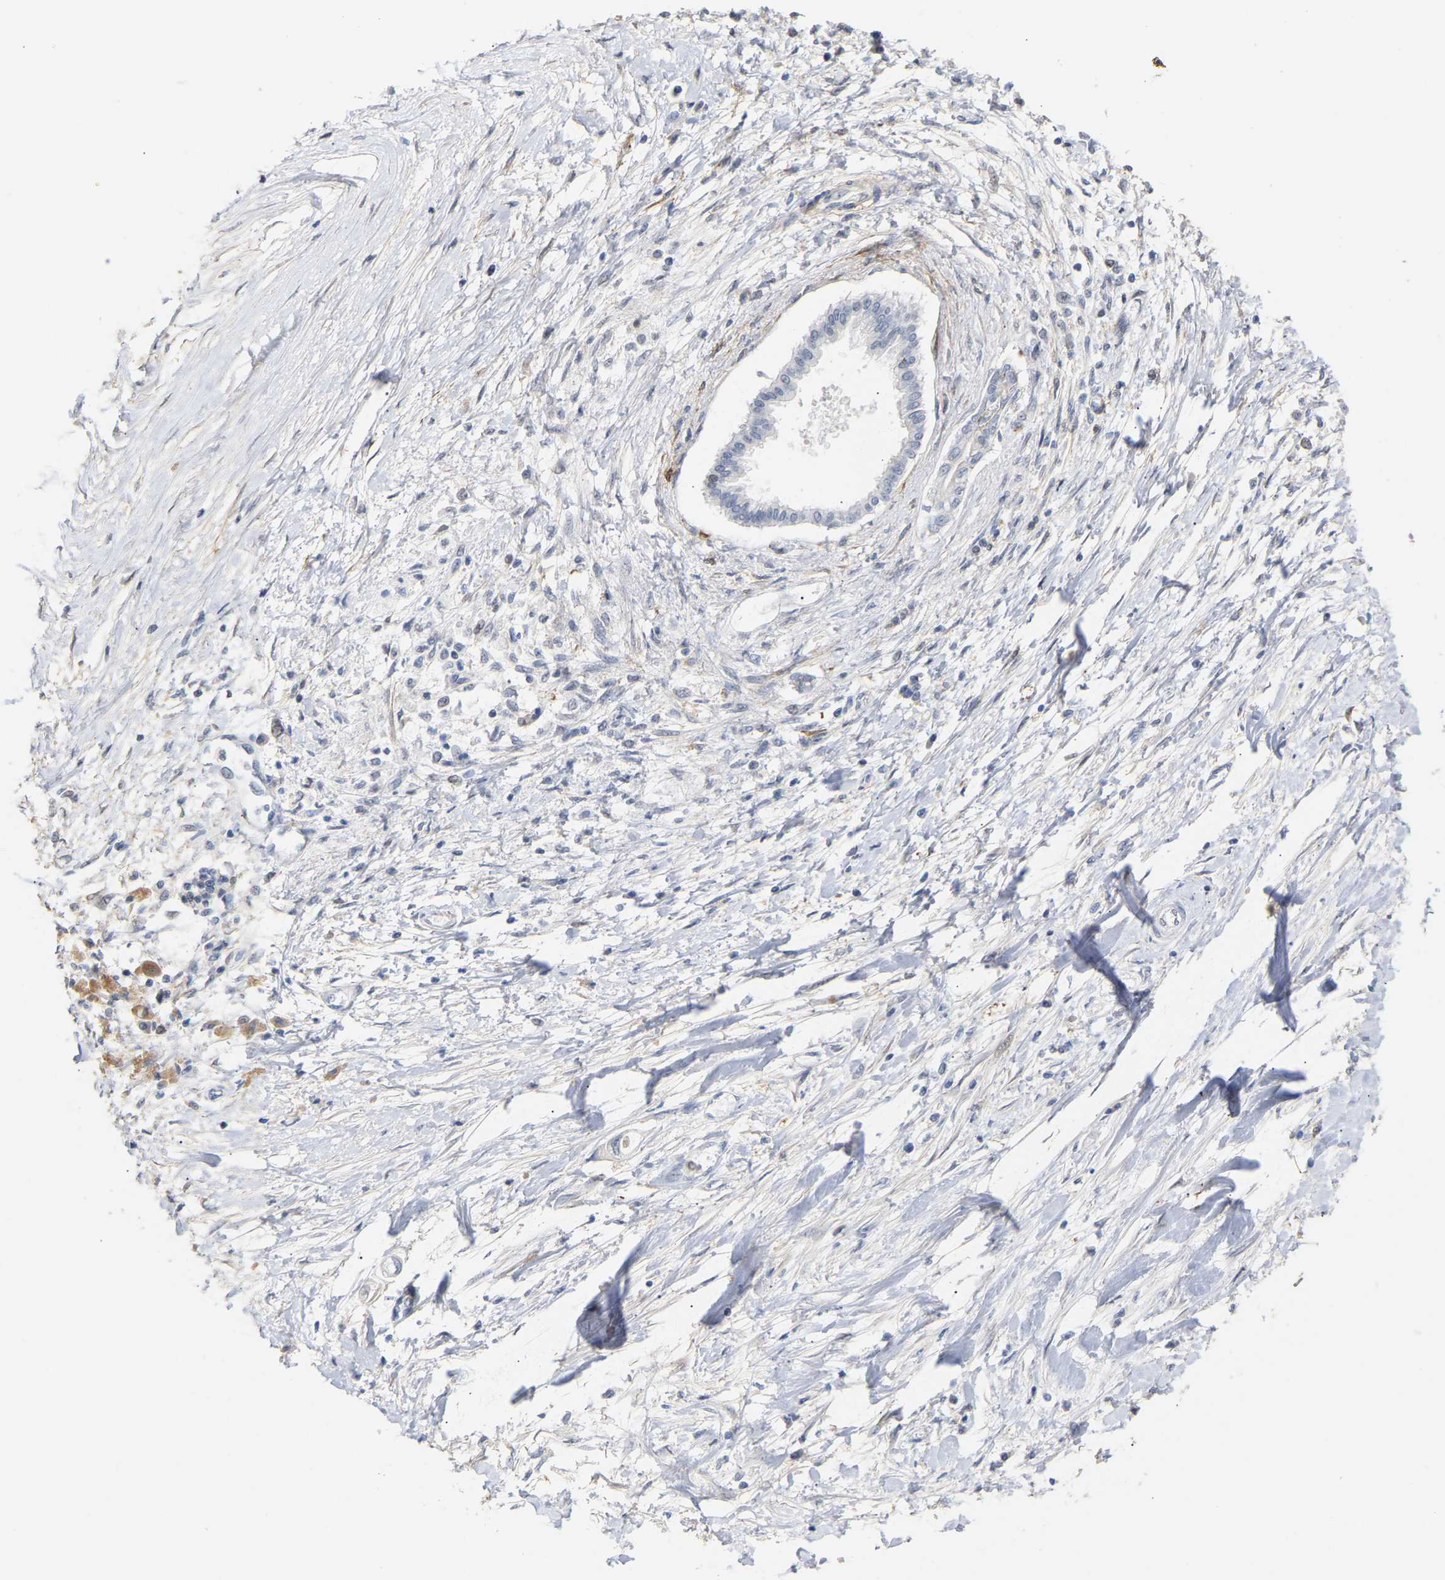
{"staining": {"intensity": "negative", "quantity": "none", "location": "none"}, "tissue": "pancreatic cancer", "cell_type": "Tumor cells", "image_type": "cancer", "snomed": [{"axis": "morphology", "description": "Adenocarcinoma, NOS"}, {"axis": "topography", "description": "Pancreas"}], "caption": "Tumor cells are negative for protein expression in human pancreatic cancer.", "gene": "AMPH", "patient": {"sex": "male", "age": 56}}